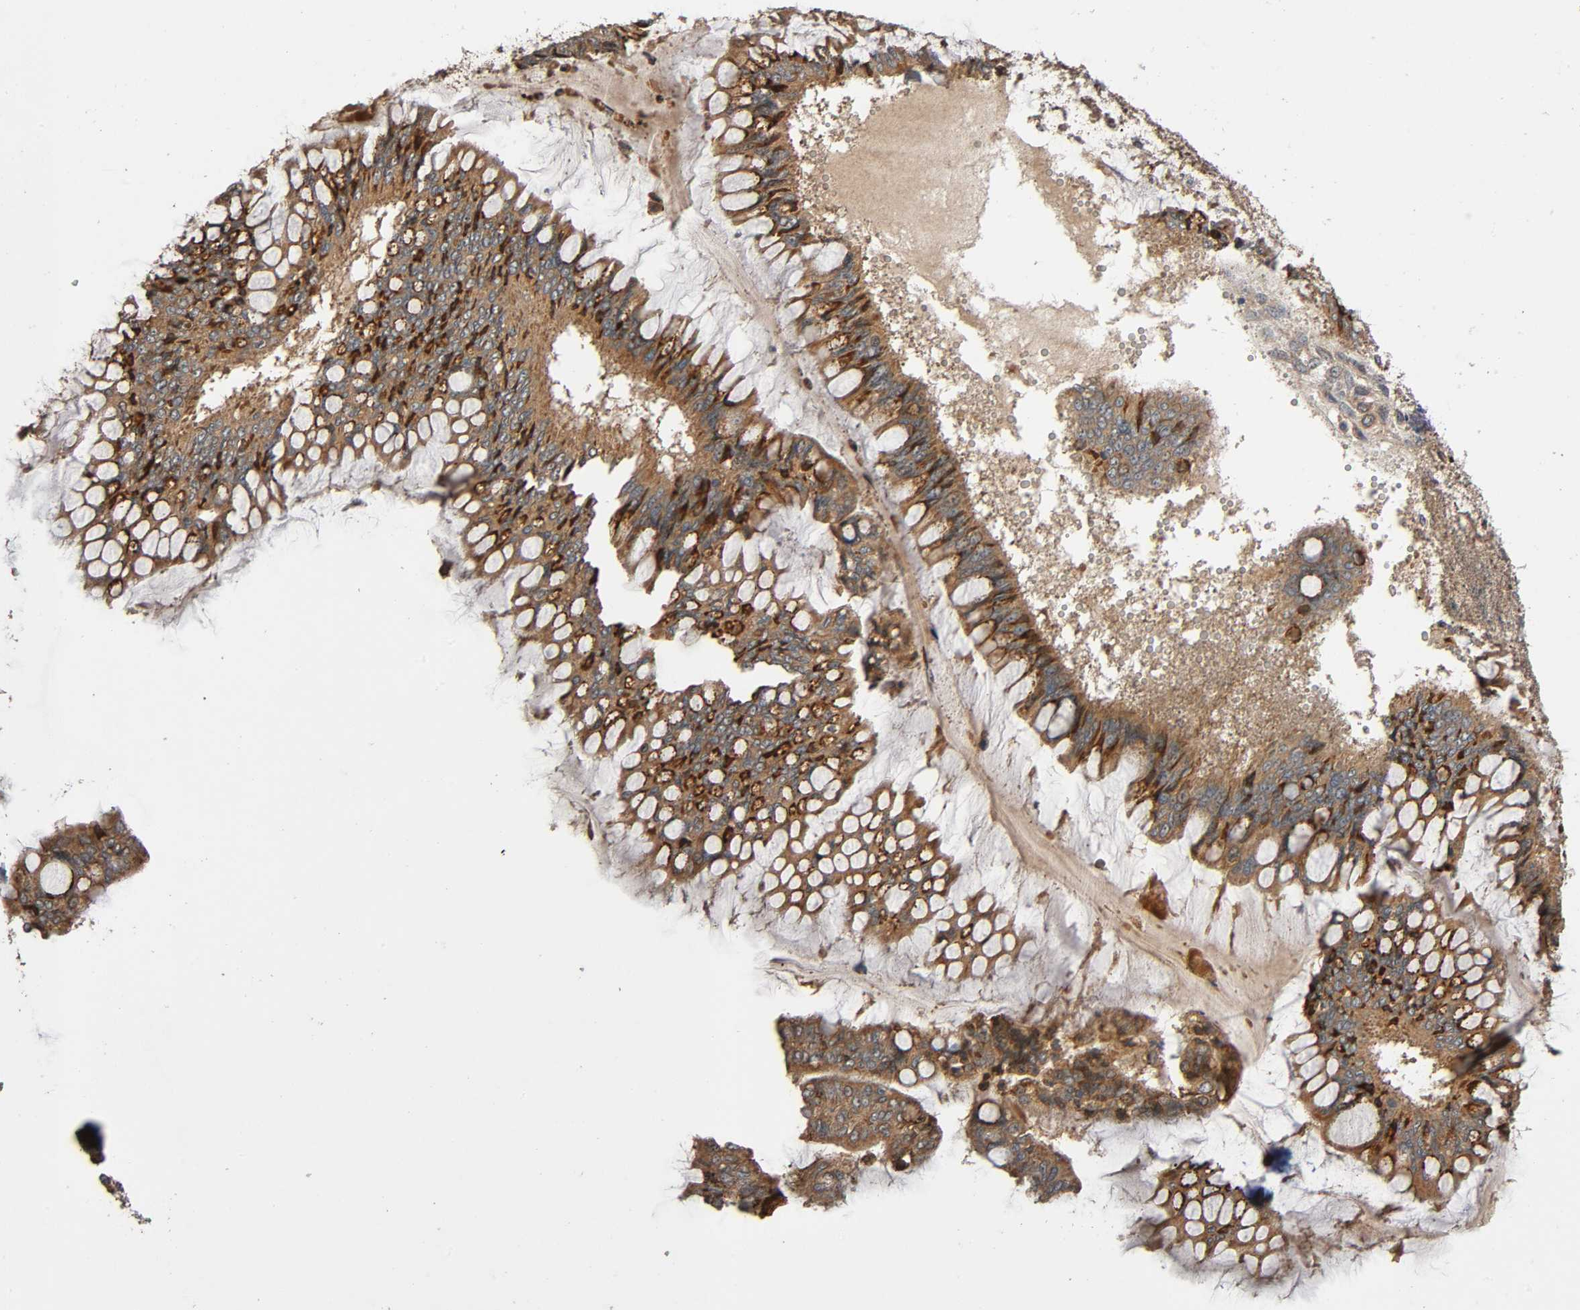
{"staining": {"intensity": "strong", "quantity": ">75%", "location": "cytoplasmic/membranous"}, "tissue": "ovarian cancer", "cell_type": "Tumor cells", "image_type": "cancer", "snomed": [{"axis": "morphology", "description": "Cystadenocarcinoma, mucinous, NOS"}, {"axis": "topography", "description": "Ovary"}], "caption": "Strong cytoplasmic/membranous expression is present in approximately >75% of tumor cells in ovarian cancer.", "gene": "MAP3K8", "patient": {"sex": "female", "age": 73}}